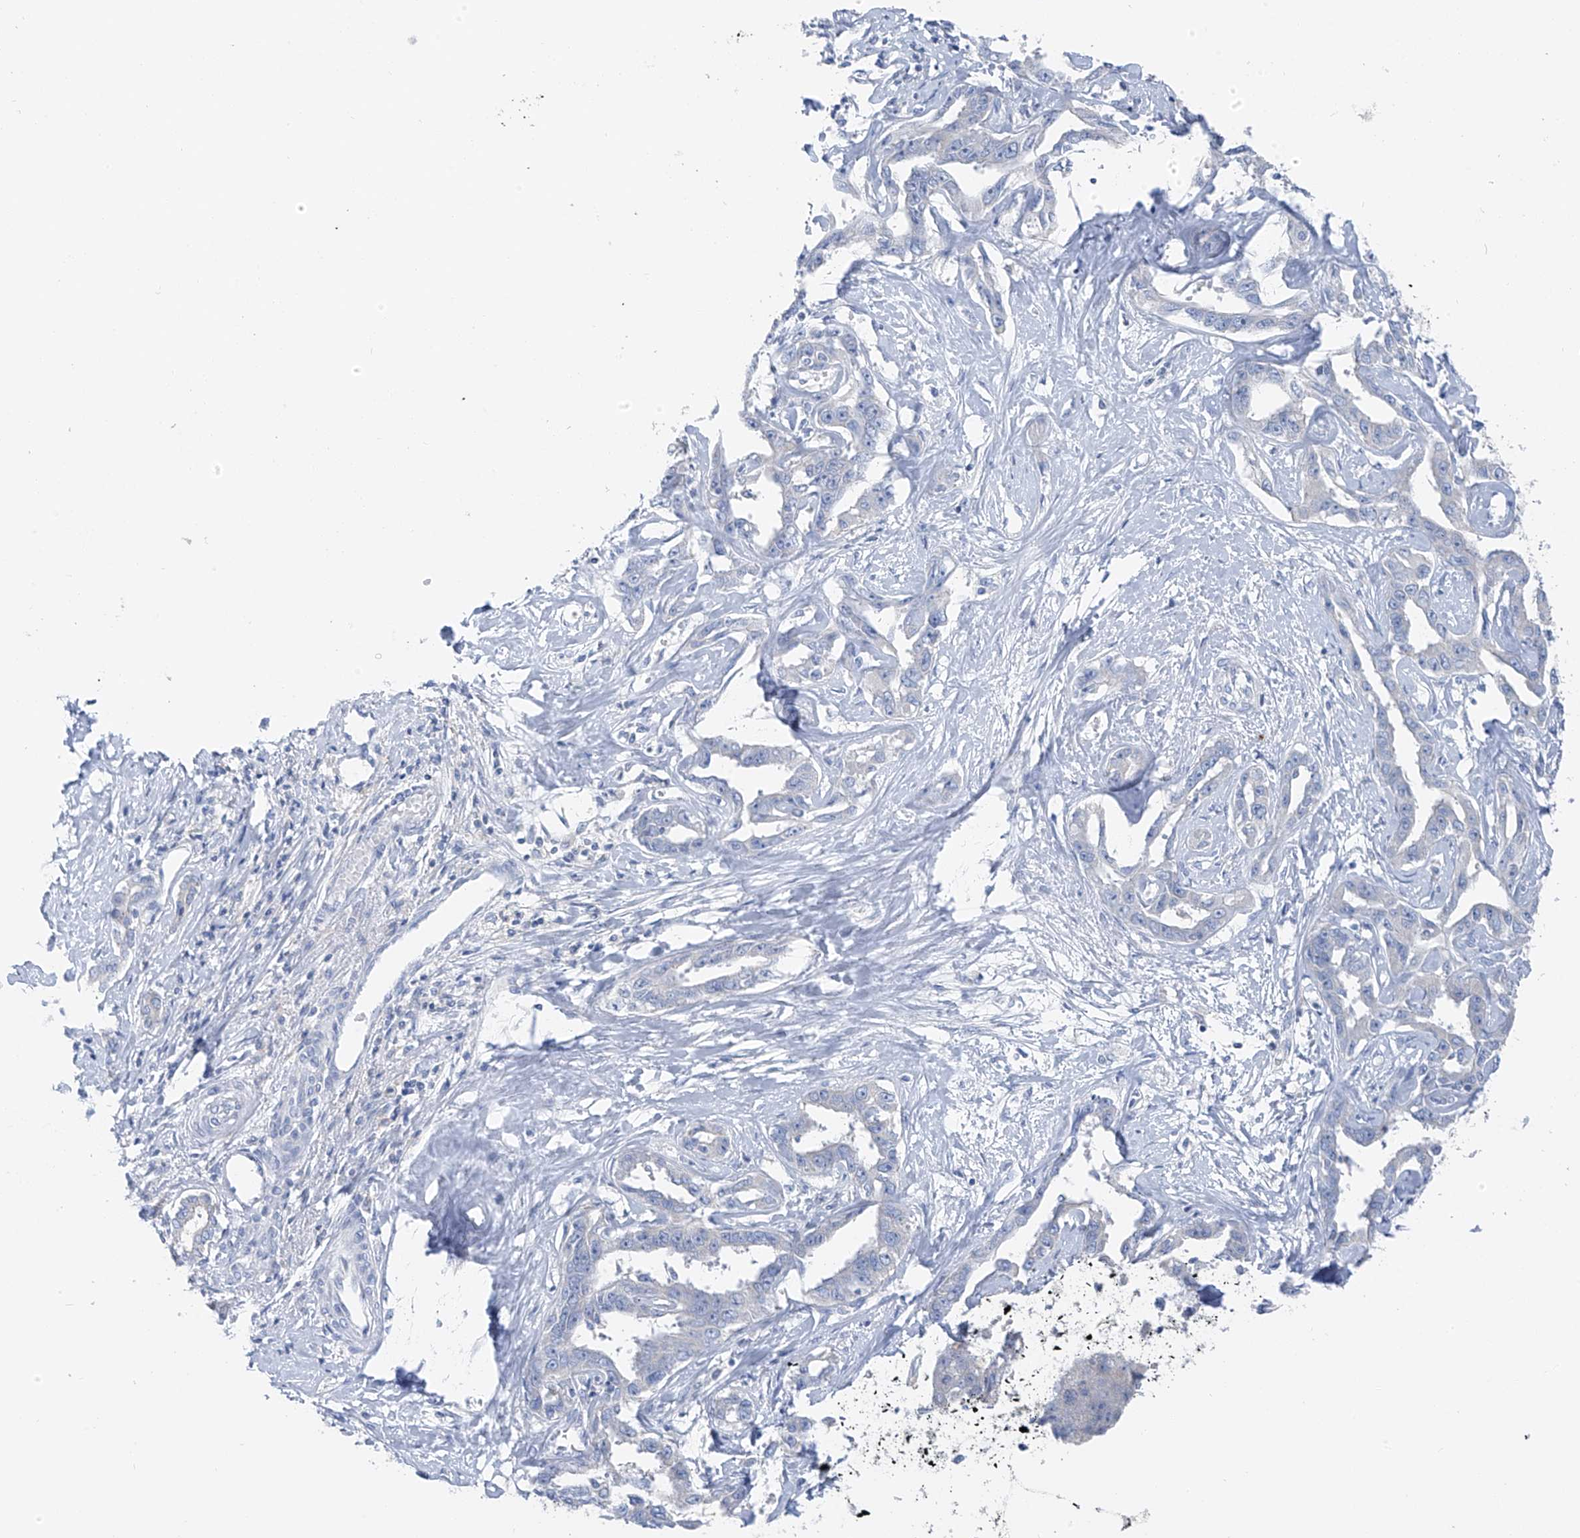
{"staining": {"intensity": "negative", "quantity": "none", "location": "none"}, "tissue": "liver cancer", "cell_type": "Tumor cells", "image_type": "cancer", "snomed": [{"axis": "morphology", "description": "Cholangiocarcinoma"}, {"axis": "topography", "description": "Liver"}], "caption": "This is an immunohistochemistry image of human liver cholangiocarcinoma. There is no staining in tumor cells.", "gene": "POMGNT2", "patient": {"sex": "male", "age": 59}}